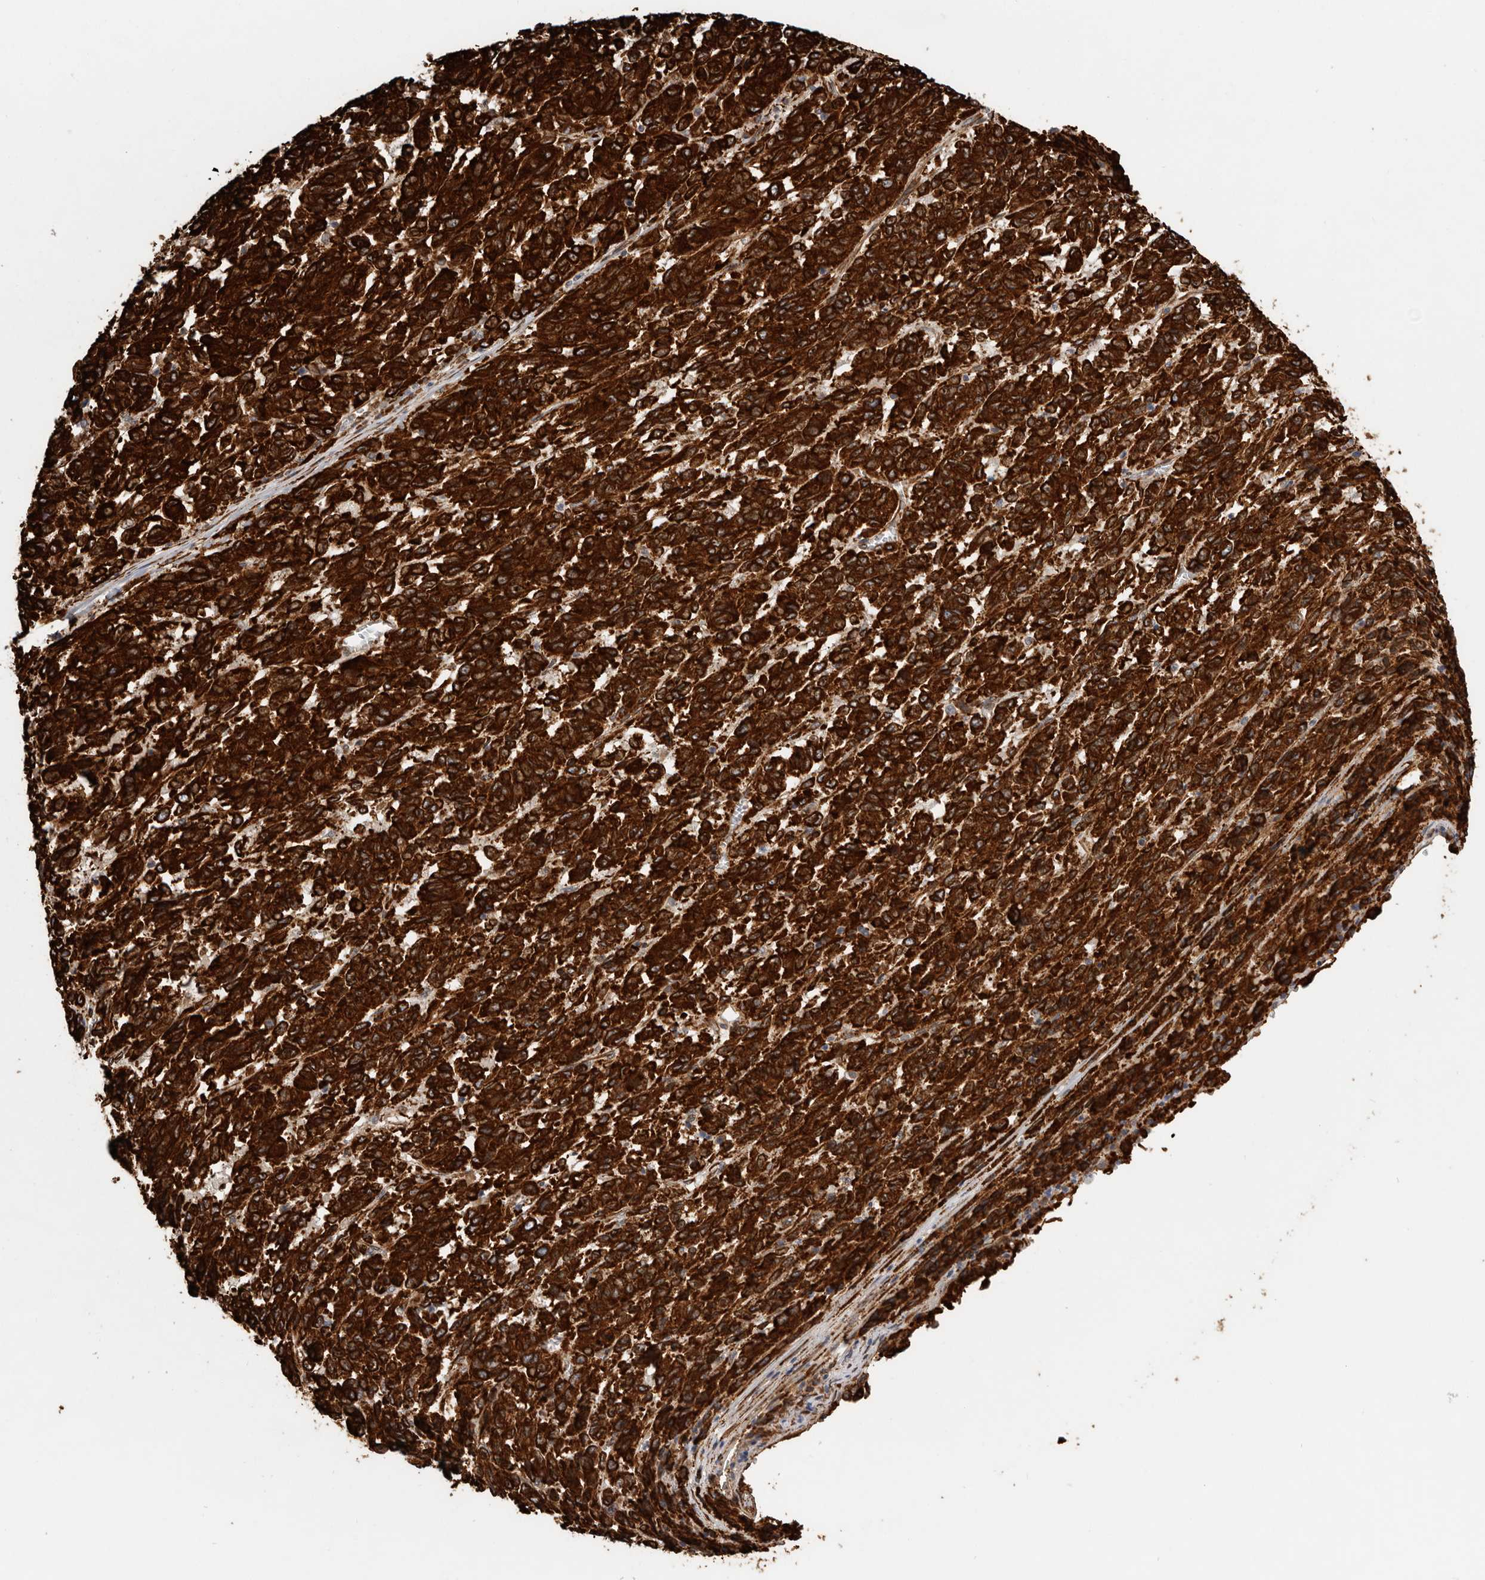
{"staining": {"intensity": "strong", "quantity": ">75%", "location": "cytoplasmic/membranous"}, "tissue": "melanoma", "cell_type": "Tumor cells", "image_type": "cancer", "snomed": [{"axis": "morphology", "description": "Malignant melanoma, Metastatic site"}, {"axis": "topography", "description": "Lung"}], "caption": "Immunohistochemical staining of human malignant melanoma (metastatic site) reveals high levels of strong cytoplasmic/membranous protein expression in approximately >75% of tumor cells.", "gene": "WDTC1", "patient": {"sex": "male", "age": 64}}